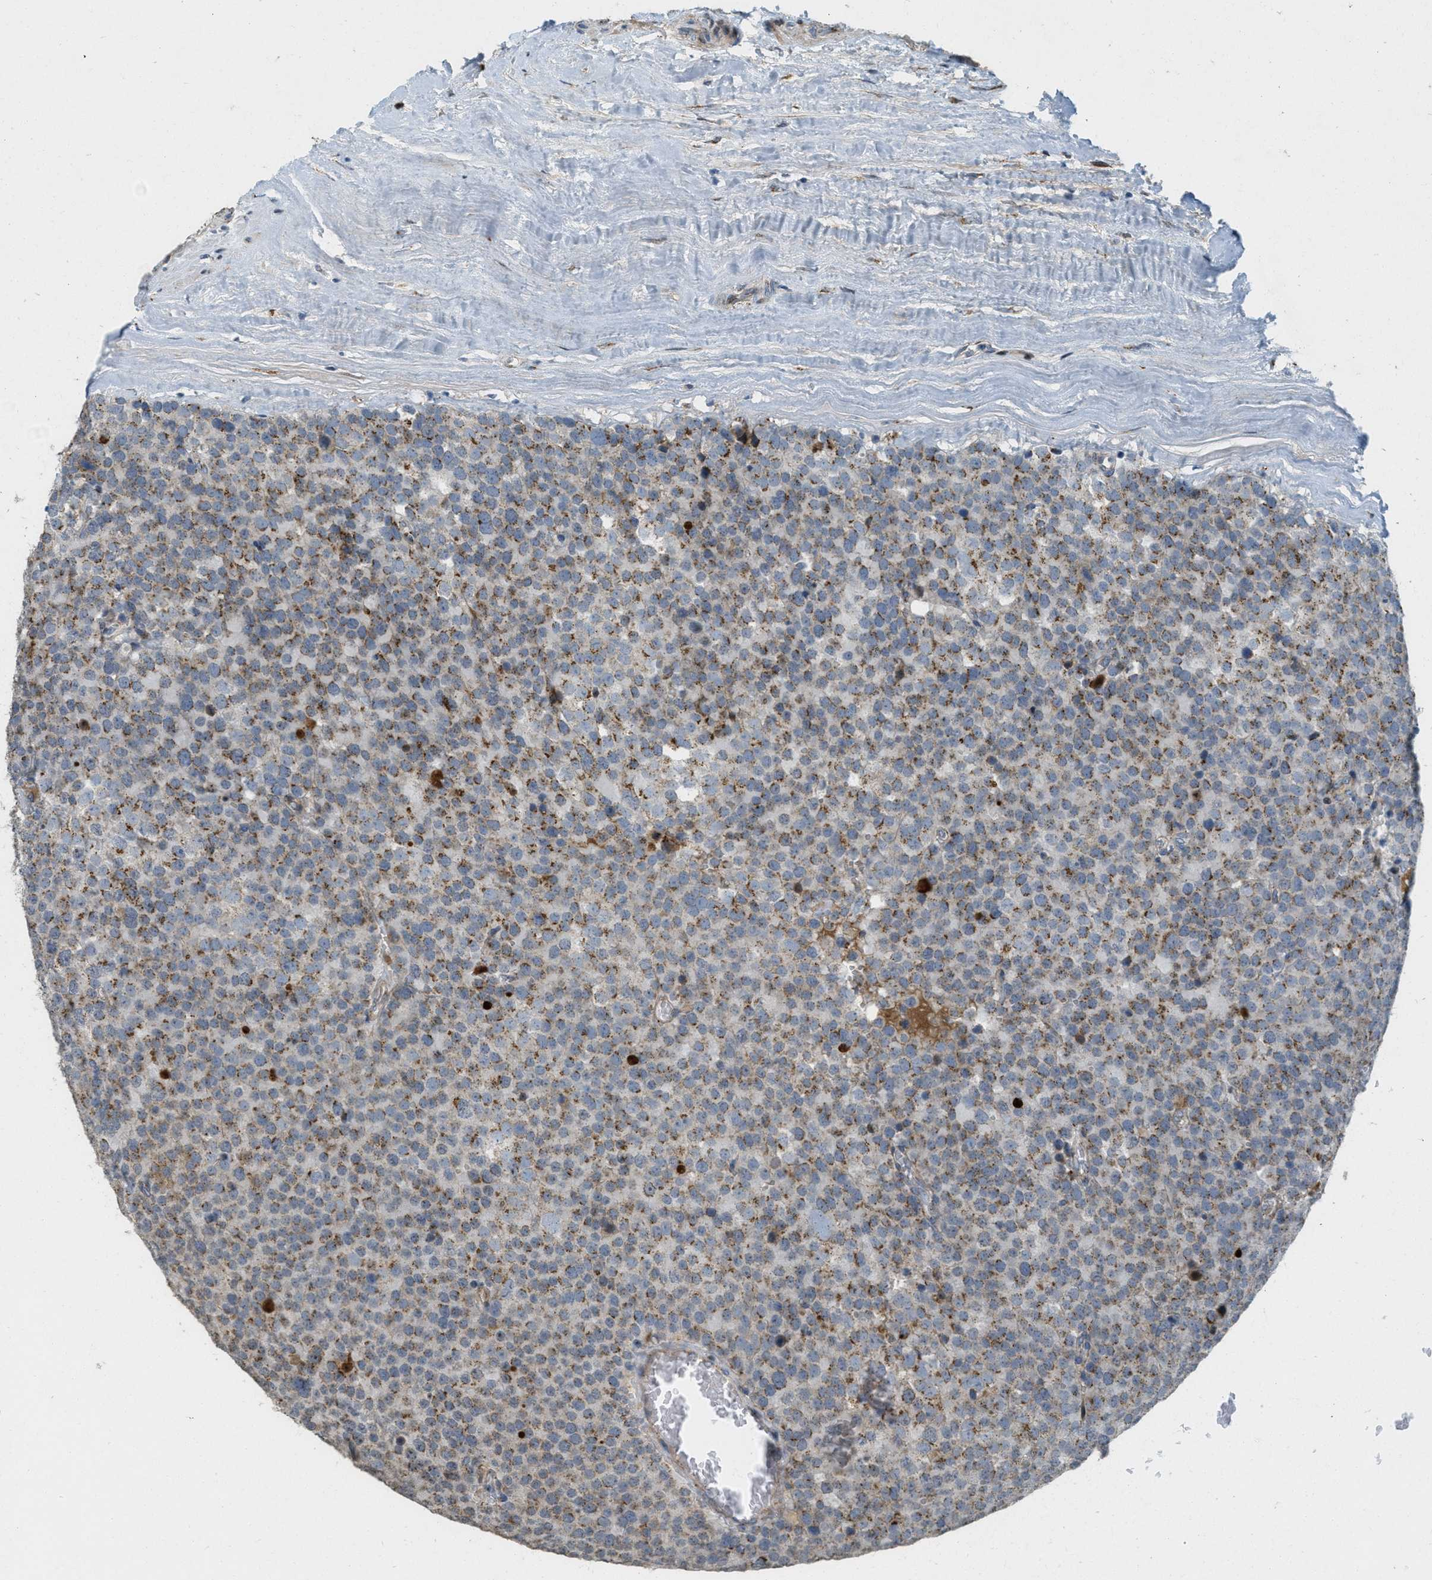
{"staining": {"intensity": "moderate", "quantity": ">75%", "location": "cytoplasmic/membranous"}, "tissue": "testis cancer", "cell_type": "Tumor cells", "image_type": "cancer", "snomed": [{"axis": "morphology", "description": "Normal tissue, NOS"}, {"axis": "morphology", "description": "Seminoma, NOS"}, {"axis": "topography", "description": "Testis"}], "caption": "Moderate cytoplasmic/membranous staining for a protein is present in approximately >75% of tumor cells of testis seminoma using immunohistochemistry (IHC).", "gene": "ZFPL1", "patient": {"sex": "male", "age": 71}}